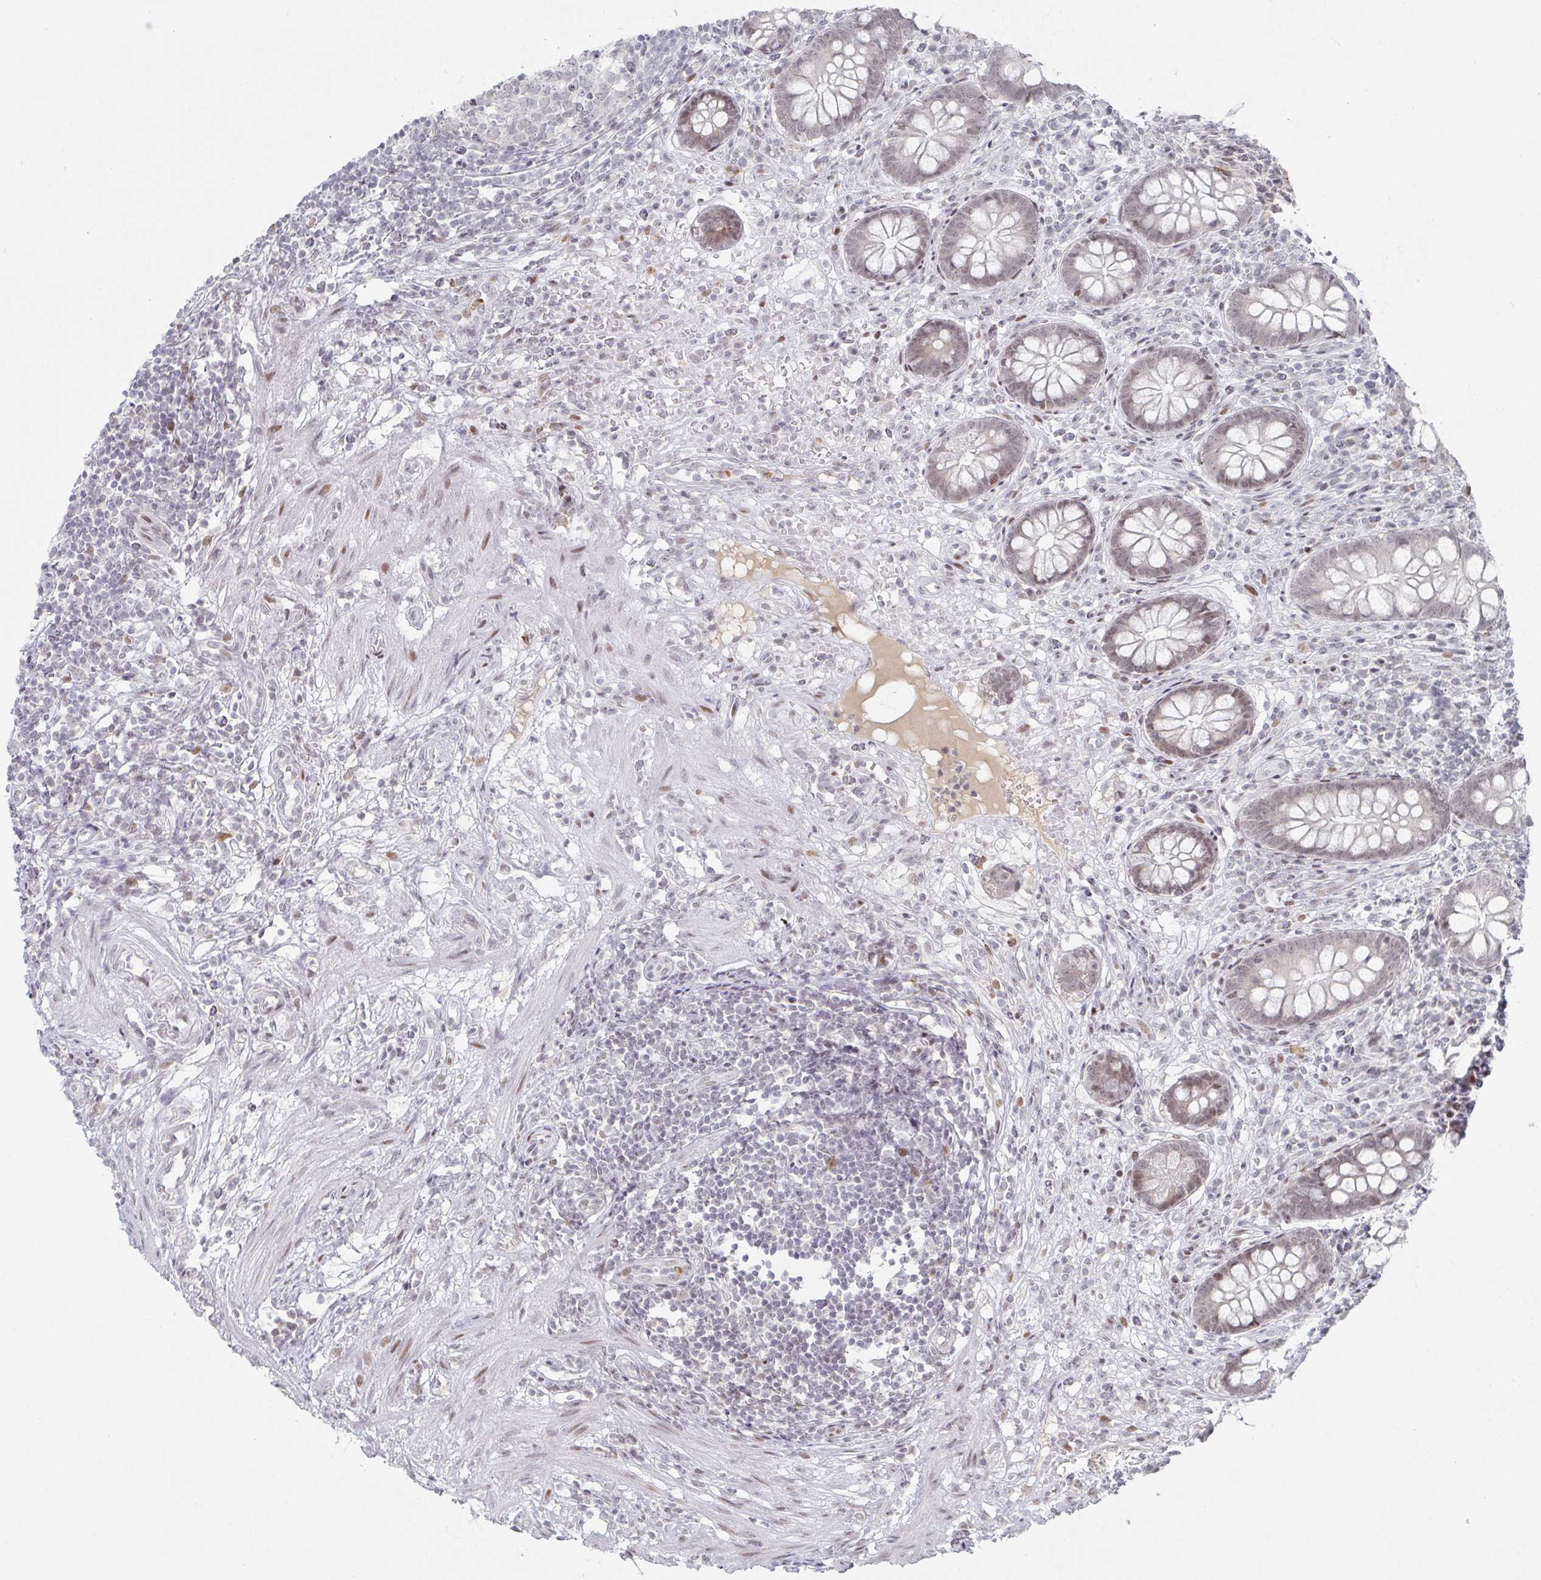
{"staining": {"intensity": "moderate", "quantity": "25%-75%", "location": "nuclear"}, "tissue": "appendix", "cell_type": "Glandular cells", "image_type": "normal", "snomed": [{"axis": "morphology", "description": "Normal tissue, NOS"}, {"axis": "topography", "description": "Appendix"}], "caption": "Immunohistochemistry (IHC) image of benign appendix stained for a protein (brown), which shows medium levels of moderate nuclear positivity in about 25%-75% of glandular cells.", "gene": "LIN54", "patient": {"sex": "female", "age": 56}}